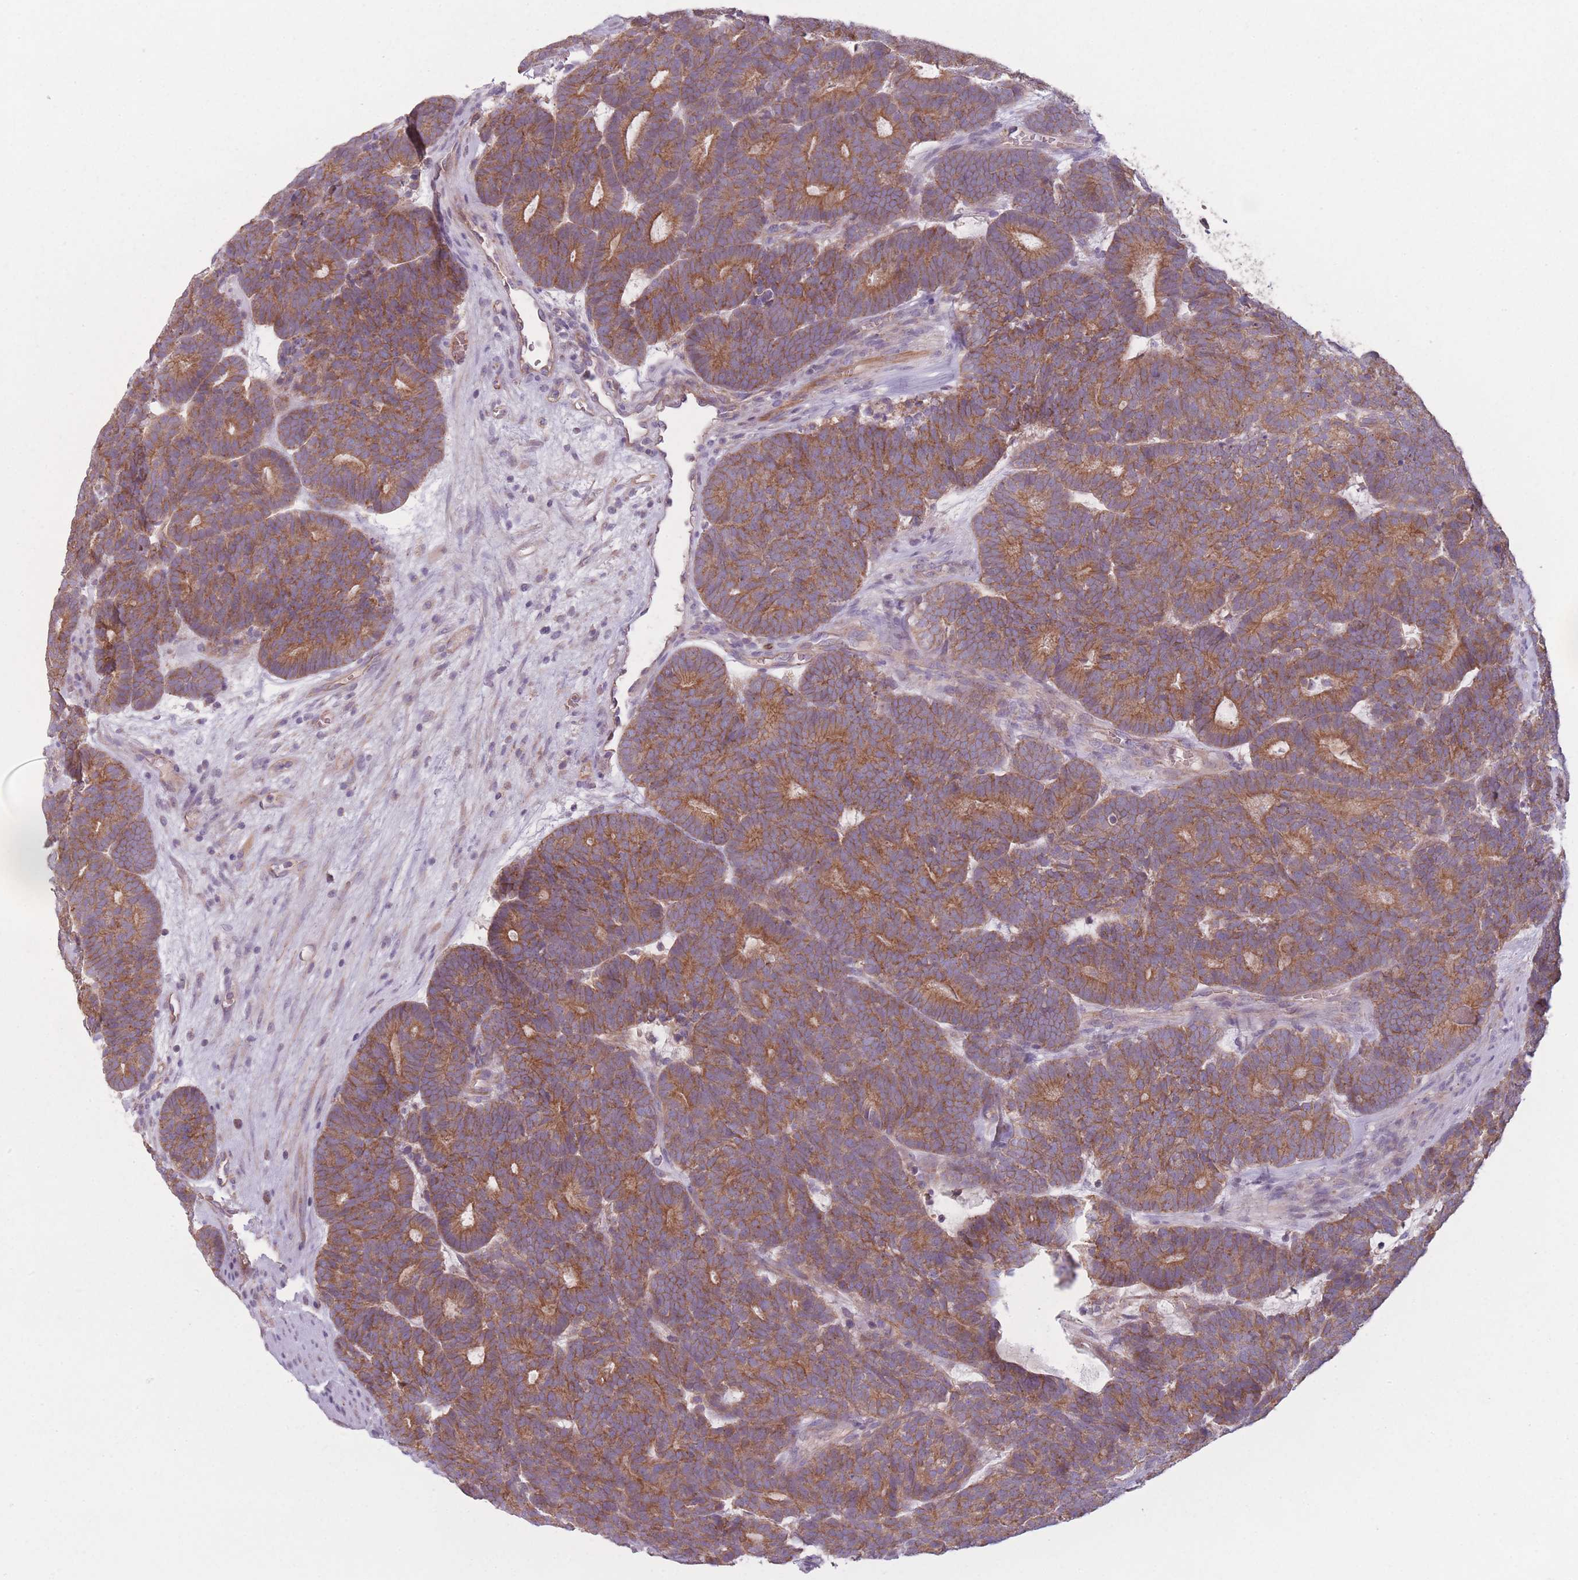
{"staining": {"intensity": "moderate", "quantity": ">75%", "location": "cytoplasmic/membranous"}, "tissue": "head and neck cancer", "cell_type": "Tumor cells", "image_type": "cancer", "snomed": [{"axis": "morphology", "description": "Adenocarcinoma, NOS"}, {"axis": "topography", "description": "Head-Neck"}], "caption": "Head and neck cancer stained with immunohistochemistry reveals moderate cytoplasmic/membranous positivity in approximately >75% of tumor cells.", "gene": "NT5DC2", "patient": {"sex": "female", "age": 81}}